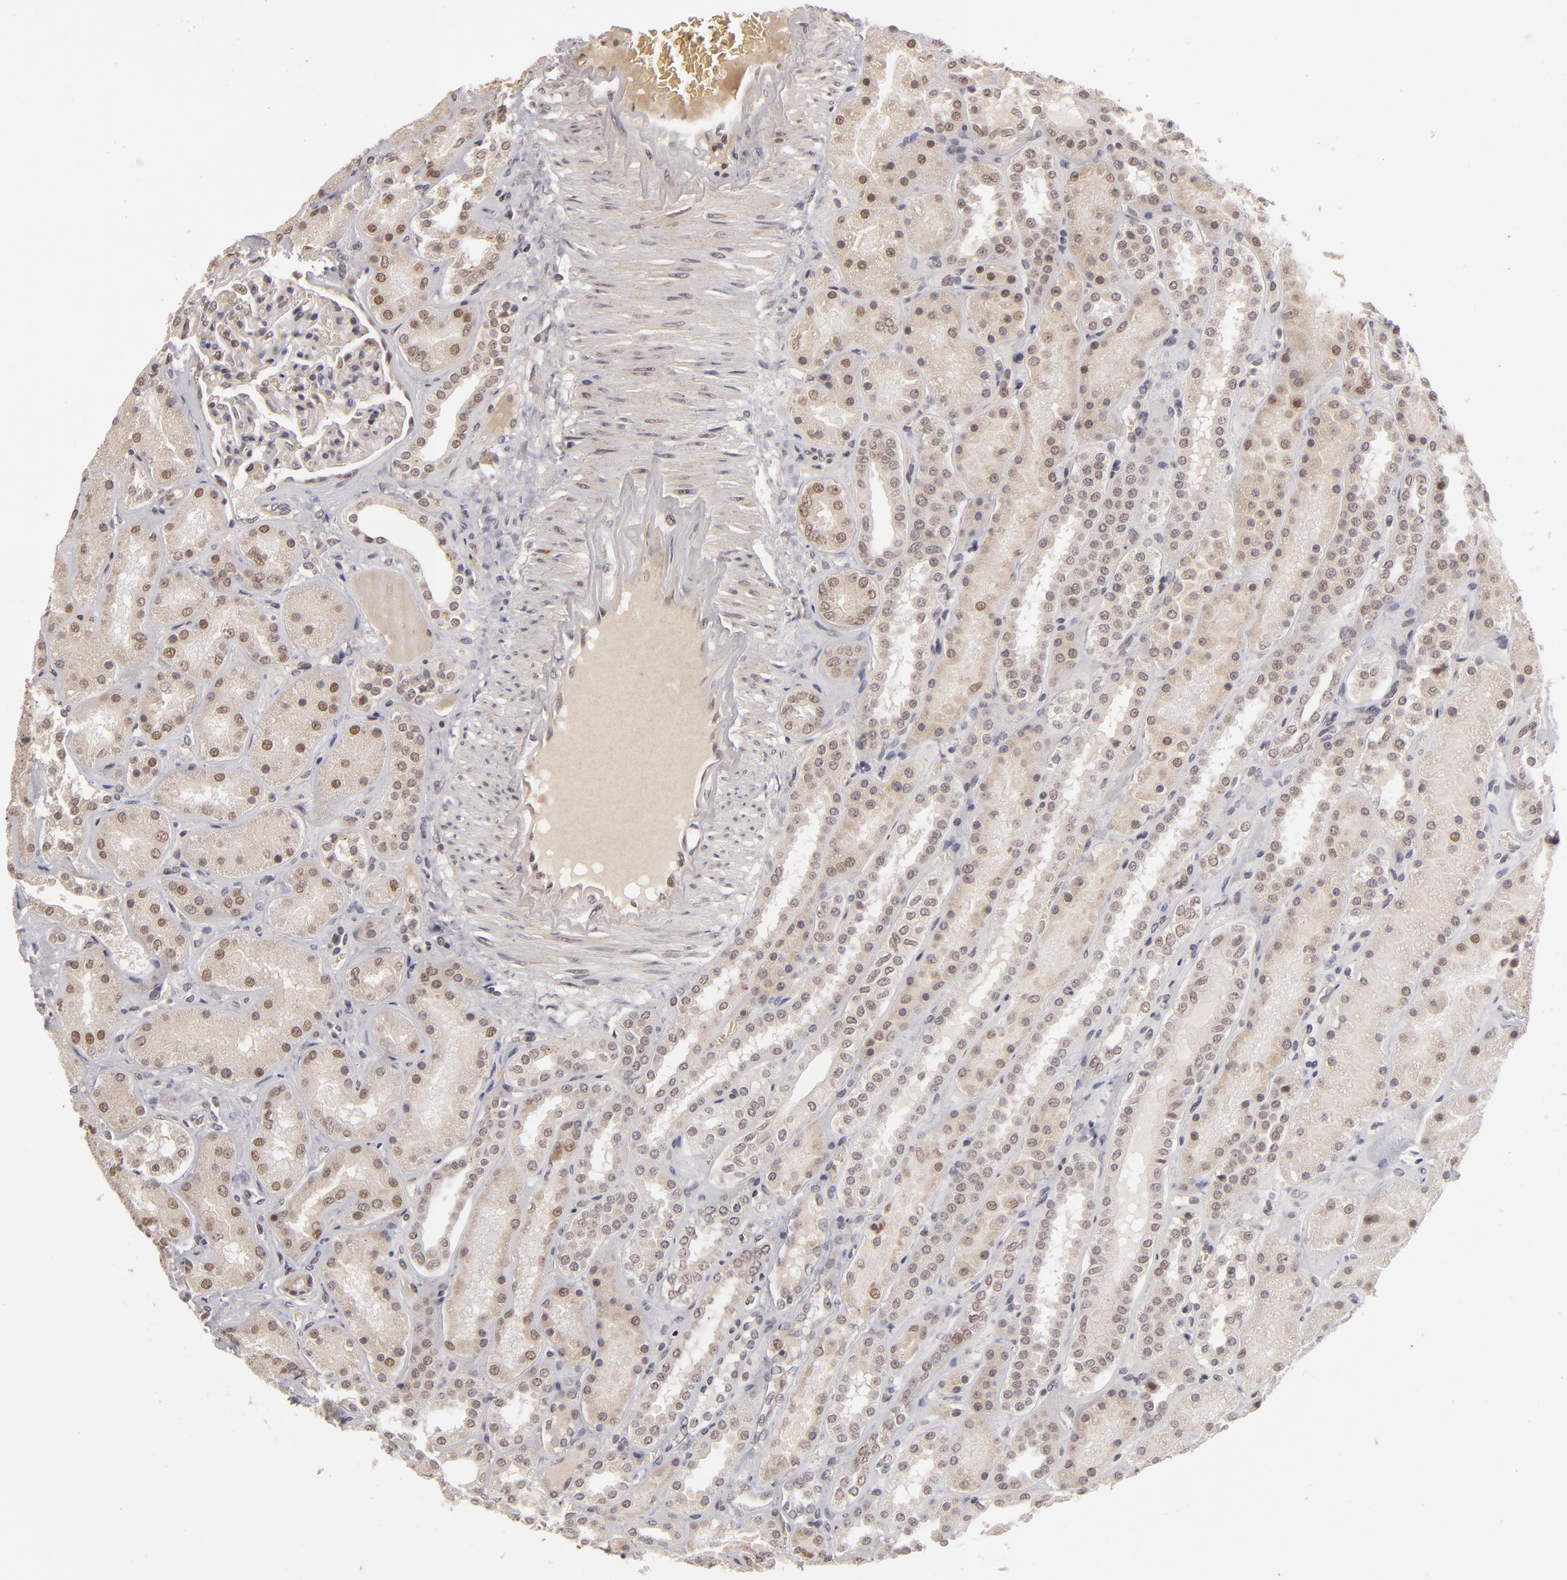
{"staining": {"intensity": "negative", "quantity": "none", "location": "none"}, "tissue": "kidney", "cell_type": "Cells in glomeruli", "image_type": "normal", "snomed": [{"axis": "morphology", "description": "Normal tissue, NOS"}, {"axis": "topography", "description": "Kidney"}], "caption": "IHC of benign kidney demonstrates no staining in cells in glomeruli. Nuclei are stained in blue.", "gene": "DFFA", "patient": {"sex": "male", "age": 28}}